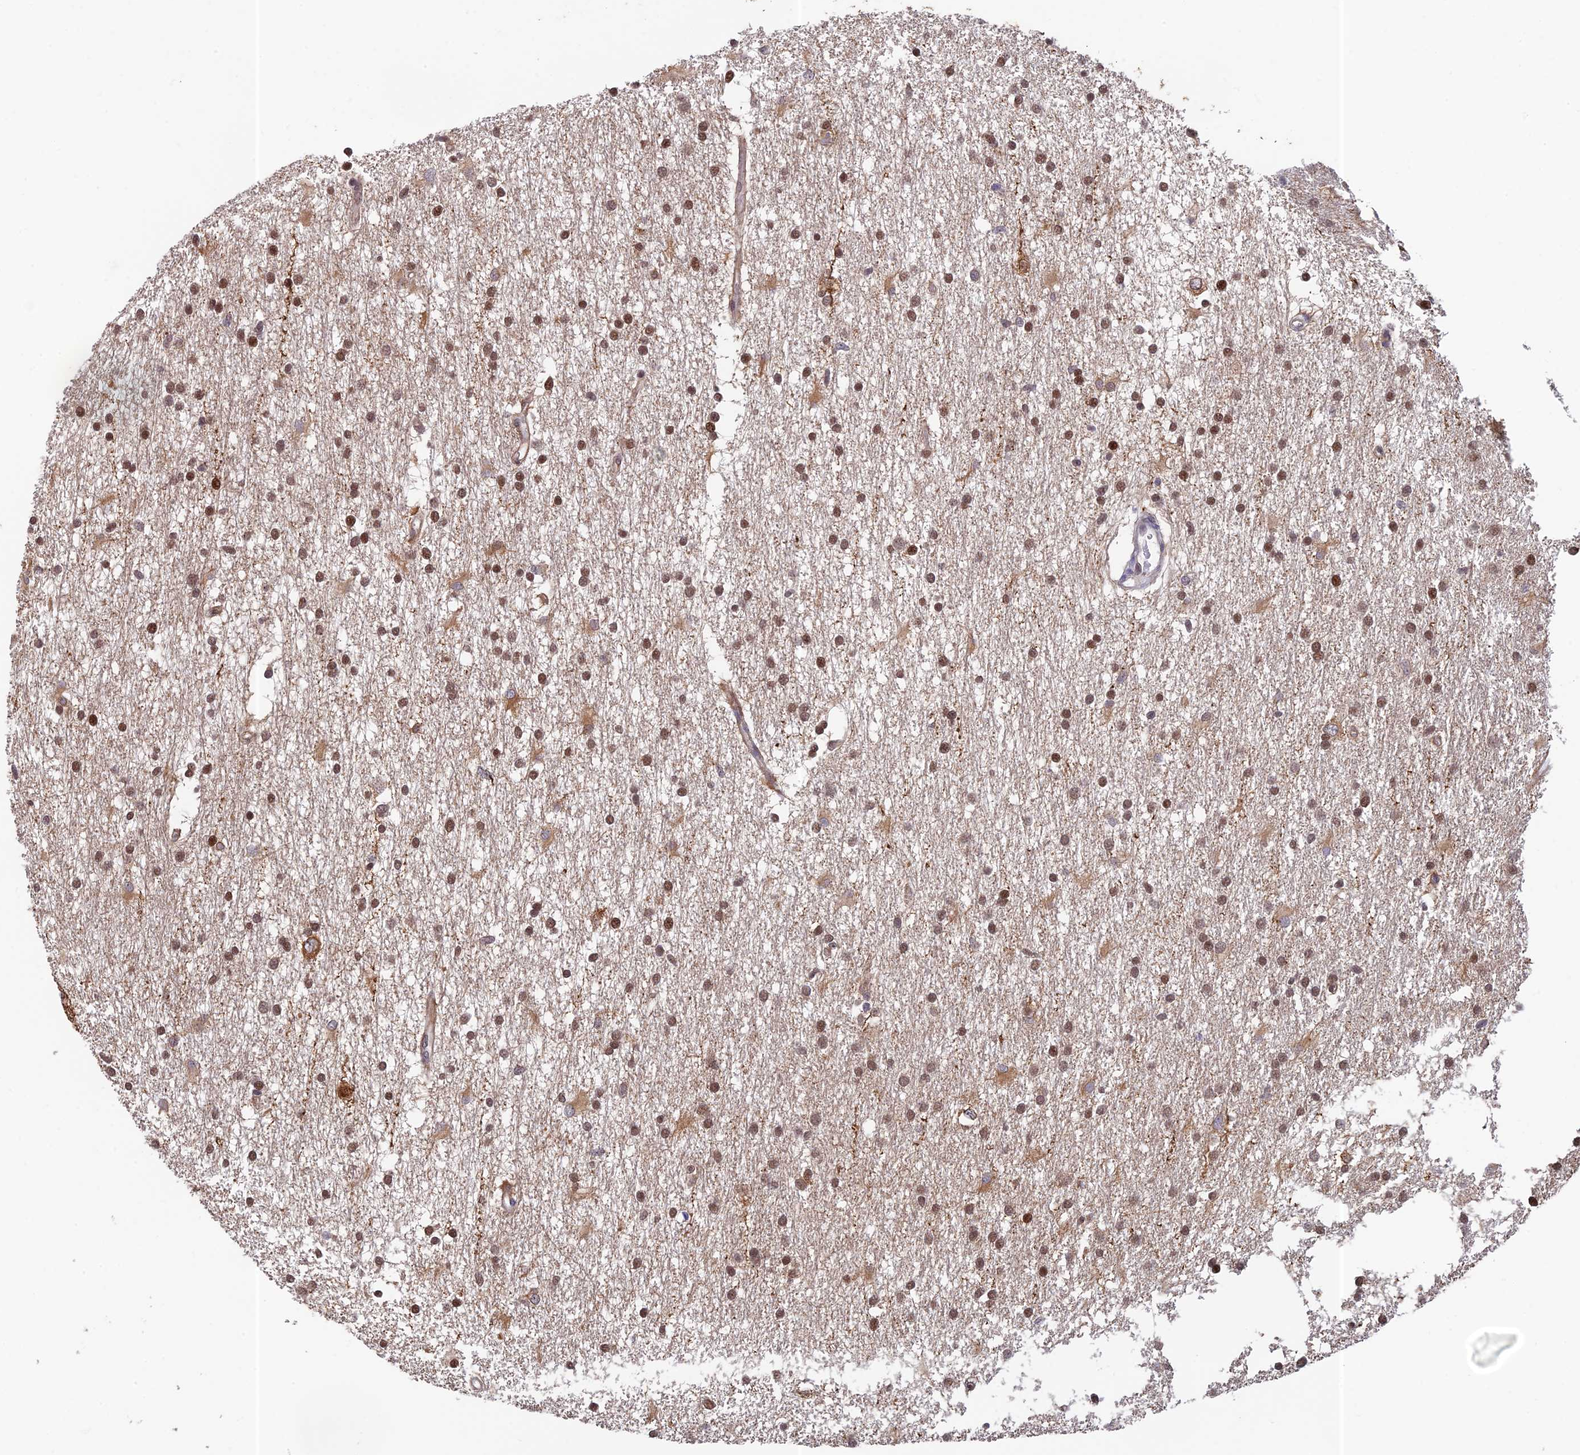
{"staining": {"intensity": "moderate", "quantity": ">75%", "location": "nuclear"}, "tissue": "glioma", "cell_type": "Tumor cells", "image_type": "cancer", "snomed": [{"axis": "morphology", "description": "Glioma, malignant, High grade"}, {"axis": "topography", "description": "Brain"}], "caption": "Approximately >75% of tumor cells in malignant glioma (high-grade) exhibit moderate nuclear protein staining as visualized by brown immunohistochemical staining.", "gene": "MRPL17", "patient": {"sex": "male", "age": 77}}